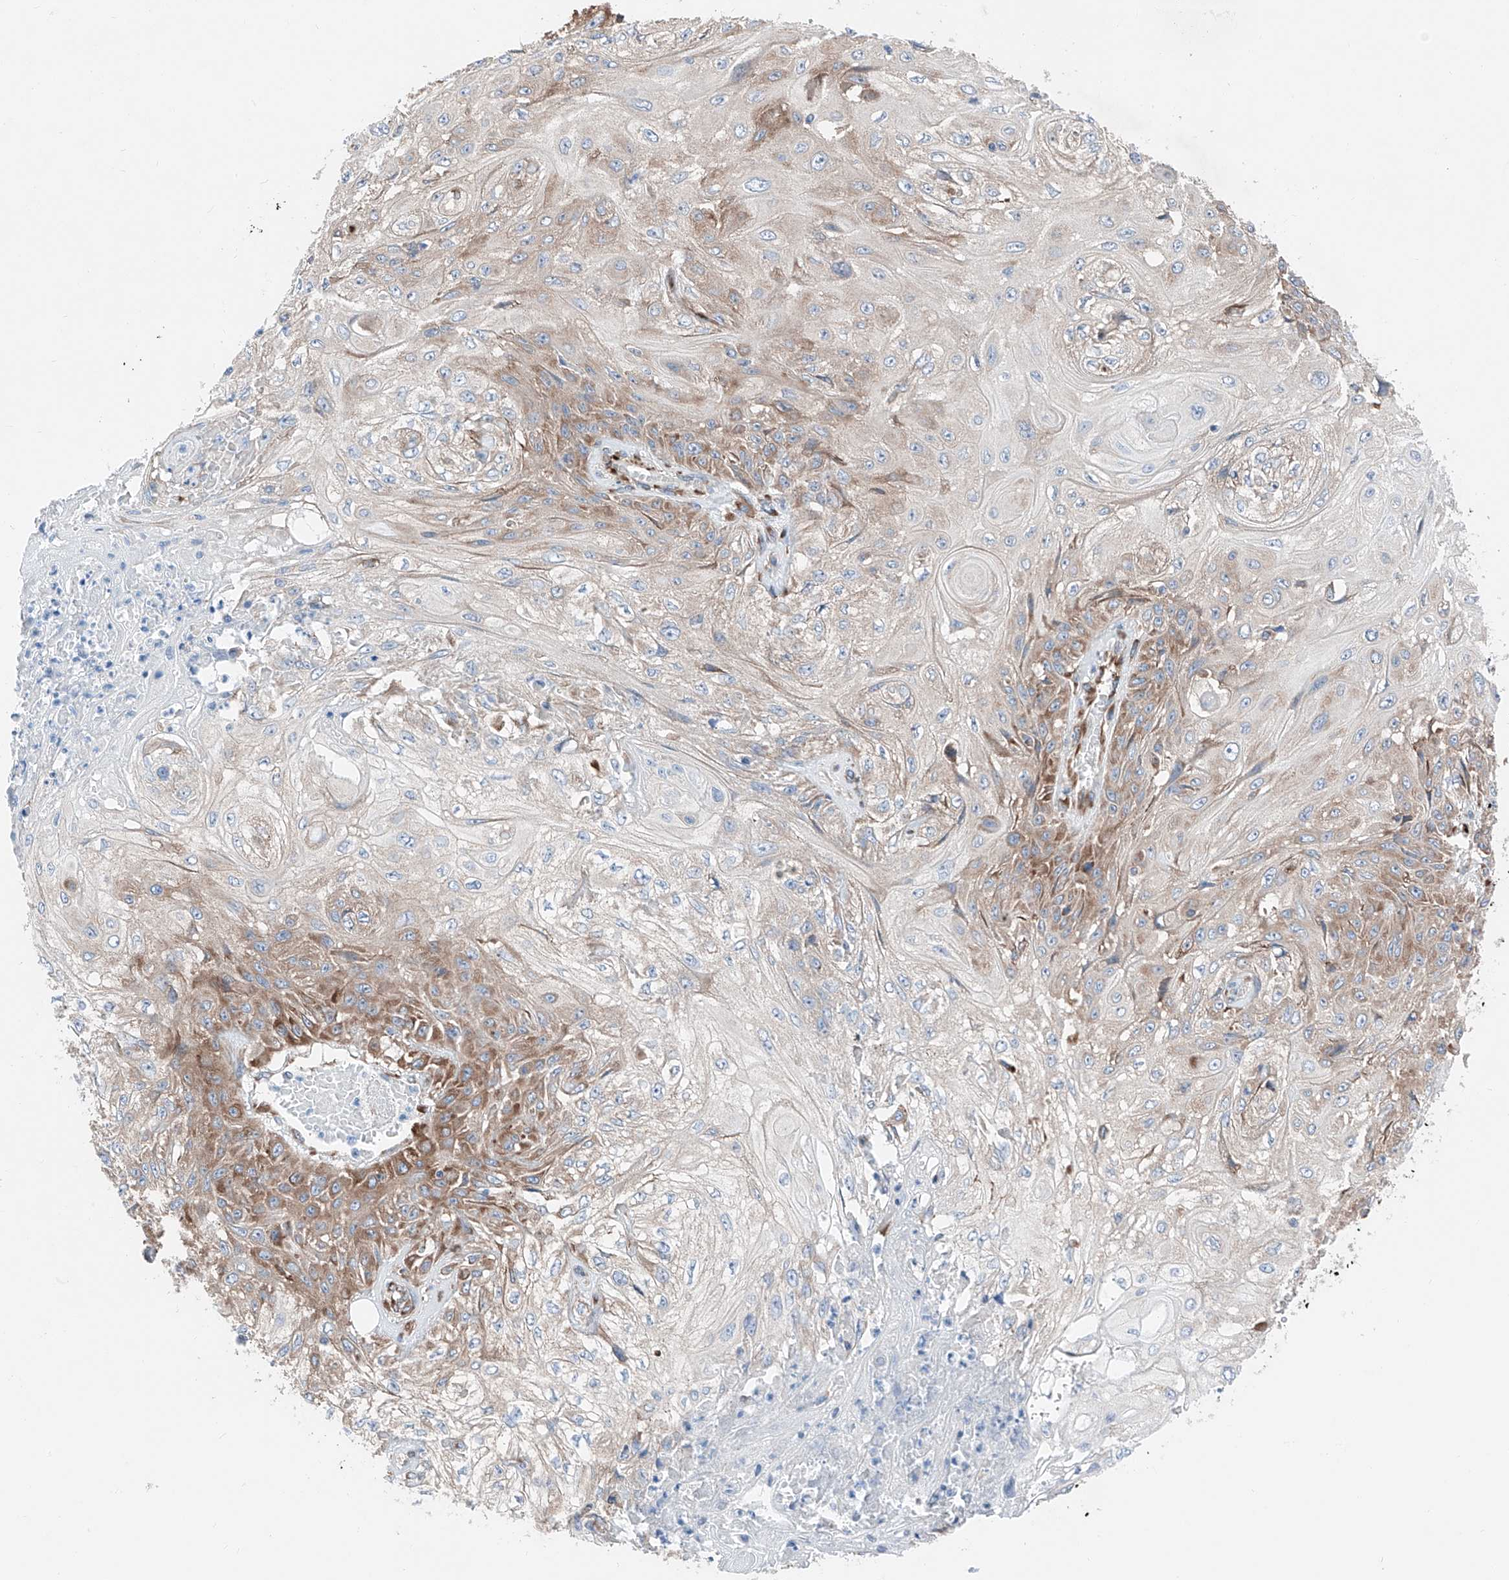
{"staining": {"intensity": "moderate", "quantity": "25%-75%", "location": "cytoplasmic/membranous"}, "tissue": "skin cancer", "cell_type": "Tumor cells", "image_type": "cancer", "snomed": [{"axis": "morphology", "description": "Squamous cell carcinoma, NOS"}, {"axis": "morphology", "description": "Squamous cell carcinoma, metastatic, NOS"}, {"axis": "topography", "description": "Skin"}, {"axis": "topography", "description": "Lymph node"}], "caption": "DAB (3,3'-diaminobenzidine) immunohistochemical staining of skin cancer reveals moderate cytoplasmic/membranous protein expression in approximately 25%-75% of tumor cells.", "gene": "CRELD1", "patient": {"sex": "male", "age": 75}}